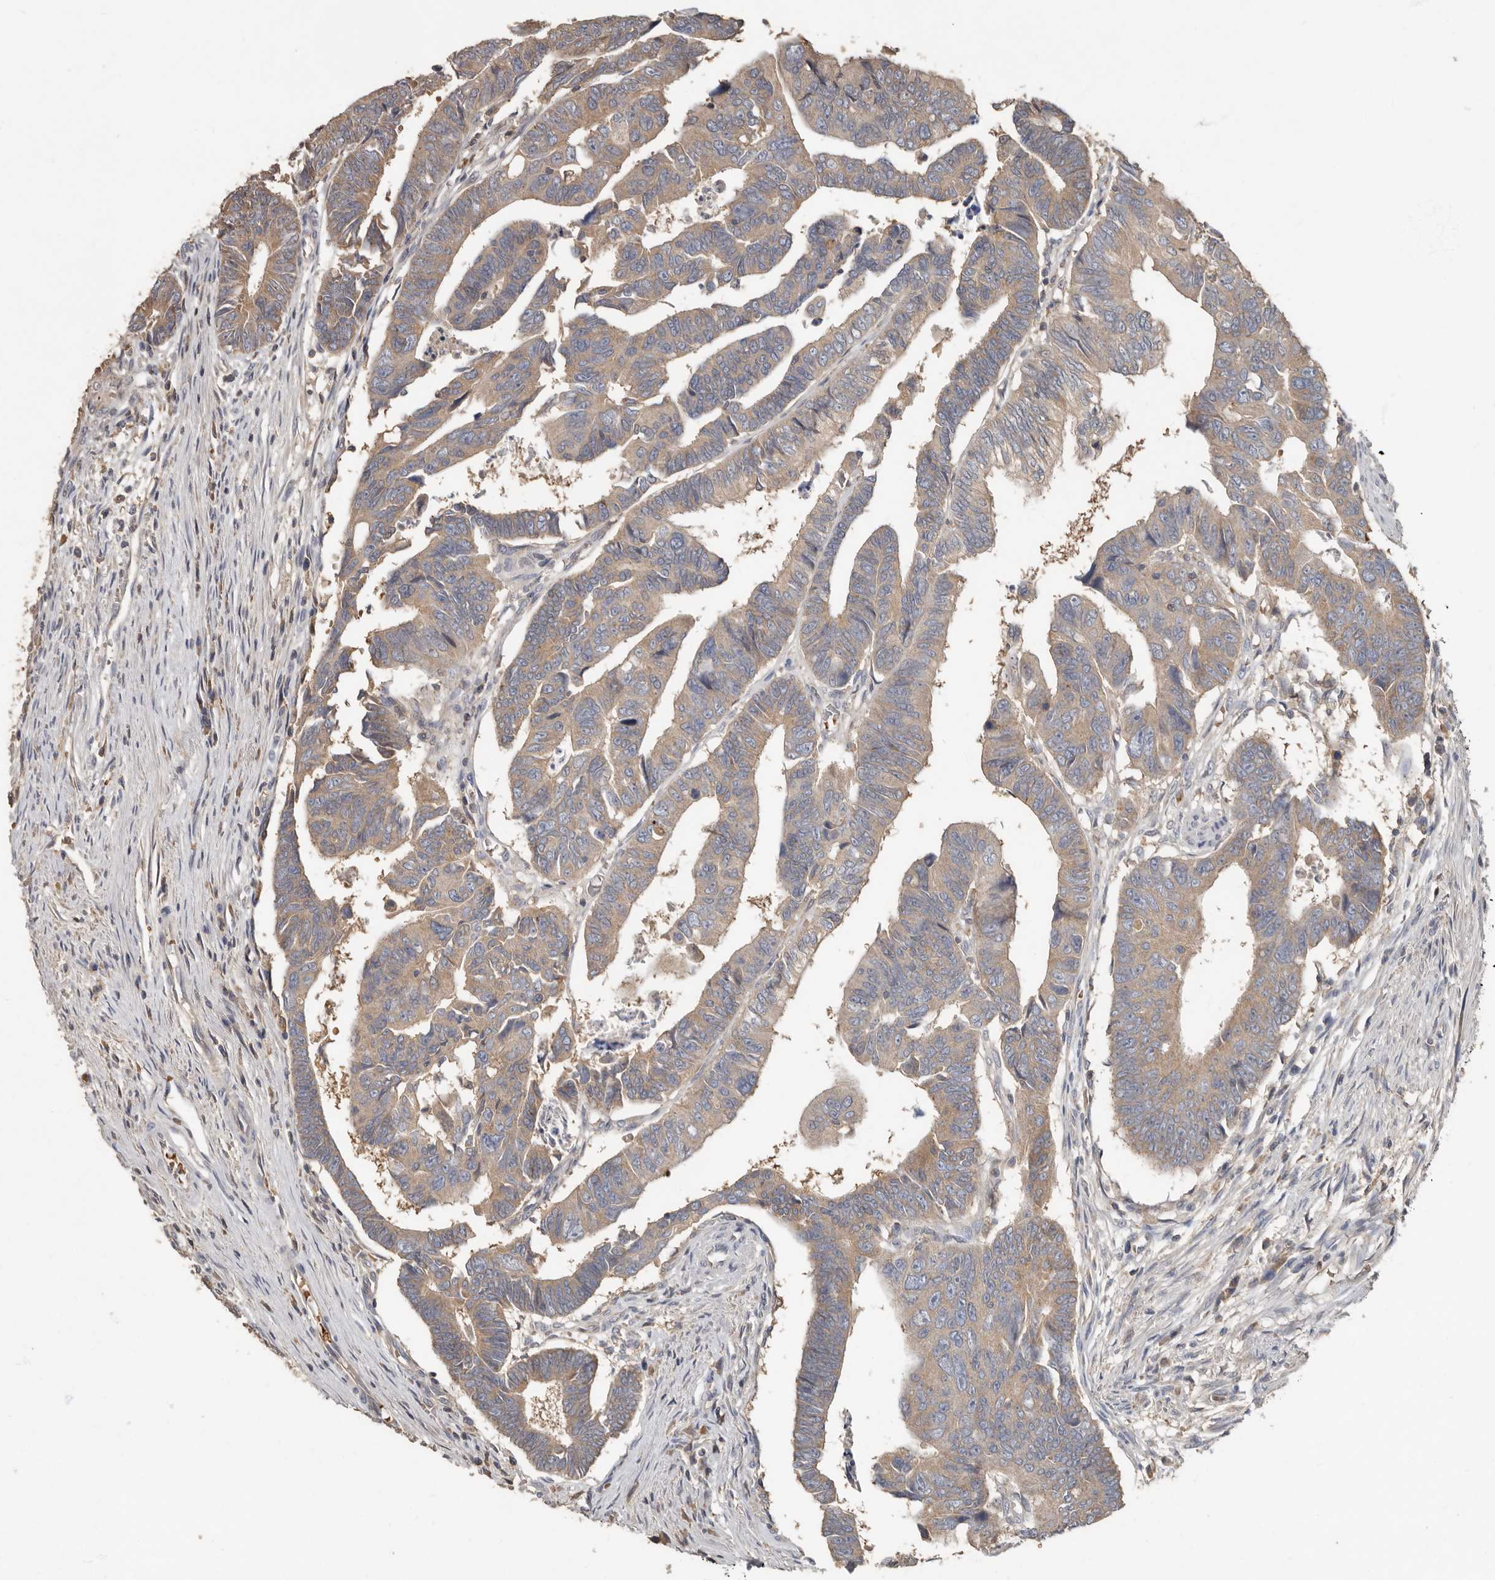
{"staining": {"intensity": "moderate", "quantity": ">75%", "location": "cytoplasmic/membranous"}, "tissue": "colorectal cancer", "cell_type": "Tumor cells", "image_type": "cancer", "snomed": [{"axis": "morphology", "description": "Adenocarcinoma, NOS"}, {"axis": "topography", "description": "Rectum"}], "caption": "A medium amount of moderate cytoplasmic/membranous staining is seen in approximately >75% of tumor cells in adenocarcinoma (colorectal) tissue.", "gene": "KIF26B", "patient": {"sex": "female", "age": 65}}